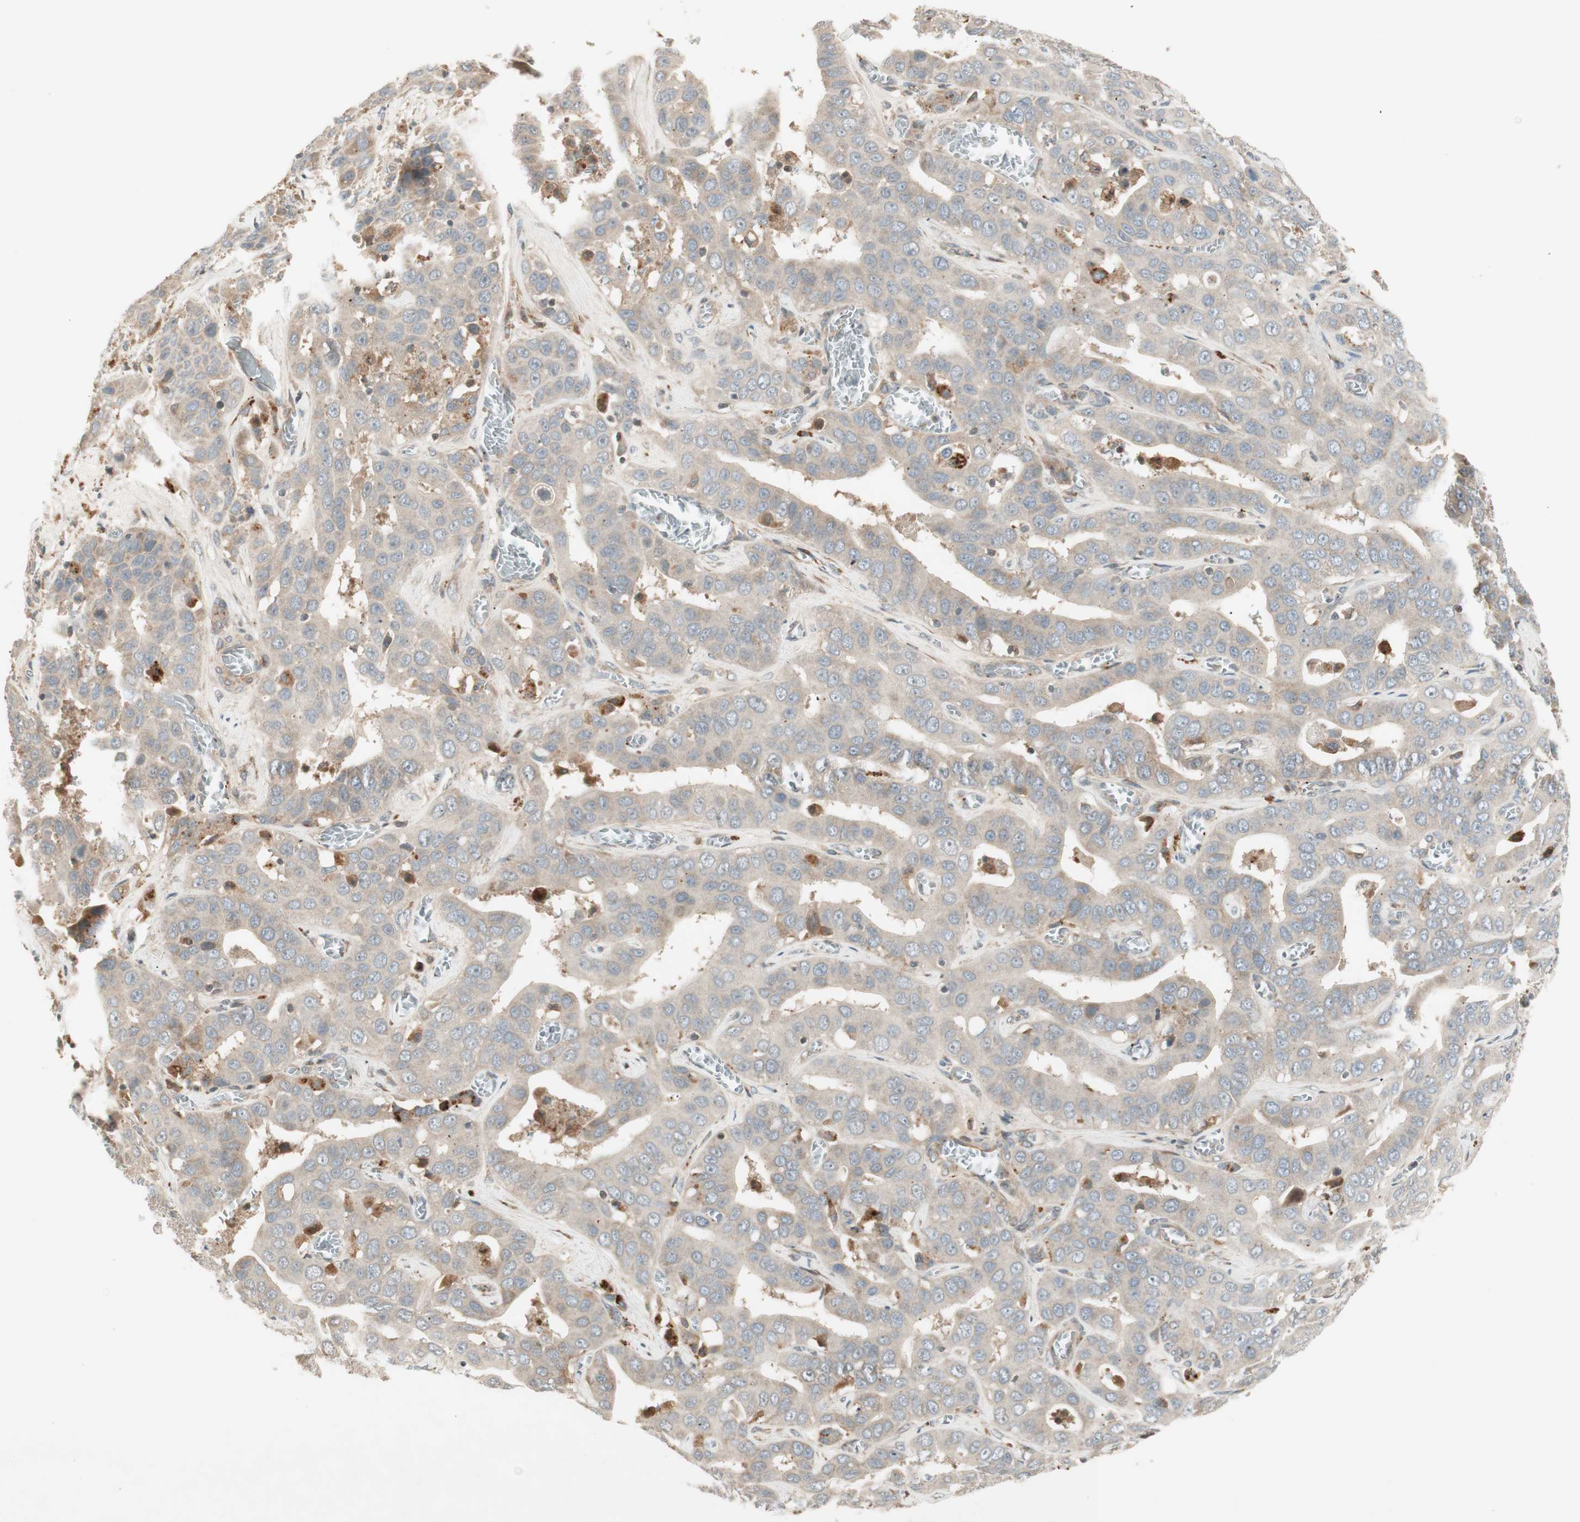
{"staining": {"intensity": "negative", "quantity": "none", "location": "none"}, "tissue": "liver cancer", "cell_type": "Tumor cells", "image_type": "cancer", "snomed": [{"axis": "morphology", "description": "Cholangiocarcinoma"}, {"axis": "topography", "description": "Liver"}], "caption": "High power microscopy micrograph of an IHC image of liver cancer, revealing no significant staining in tumor cells. The staining is performed using DAB (3,3'-diaminobenzidine) brown chromogen with nuclei counter-stained in using hematoxylin.", "gene": "SFRP1", "patient": {"sex": "female", "age": 52}}